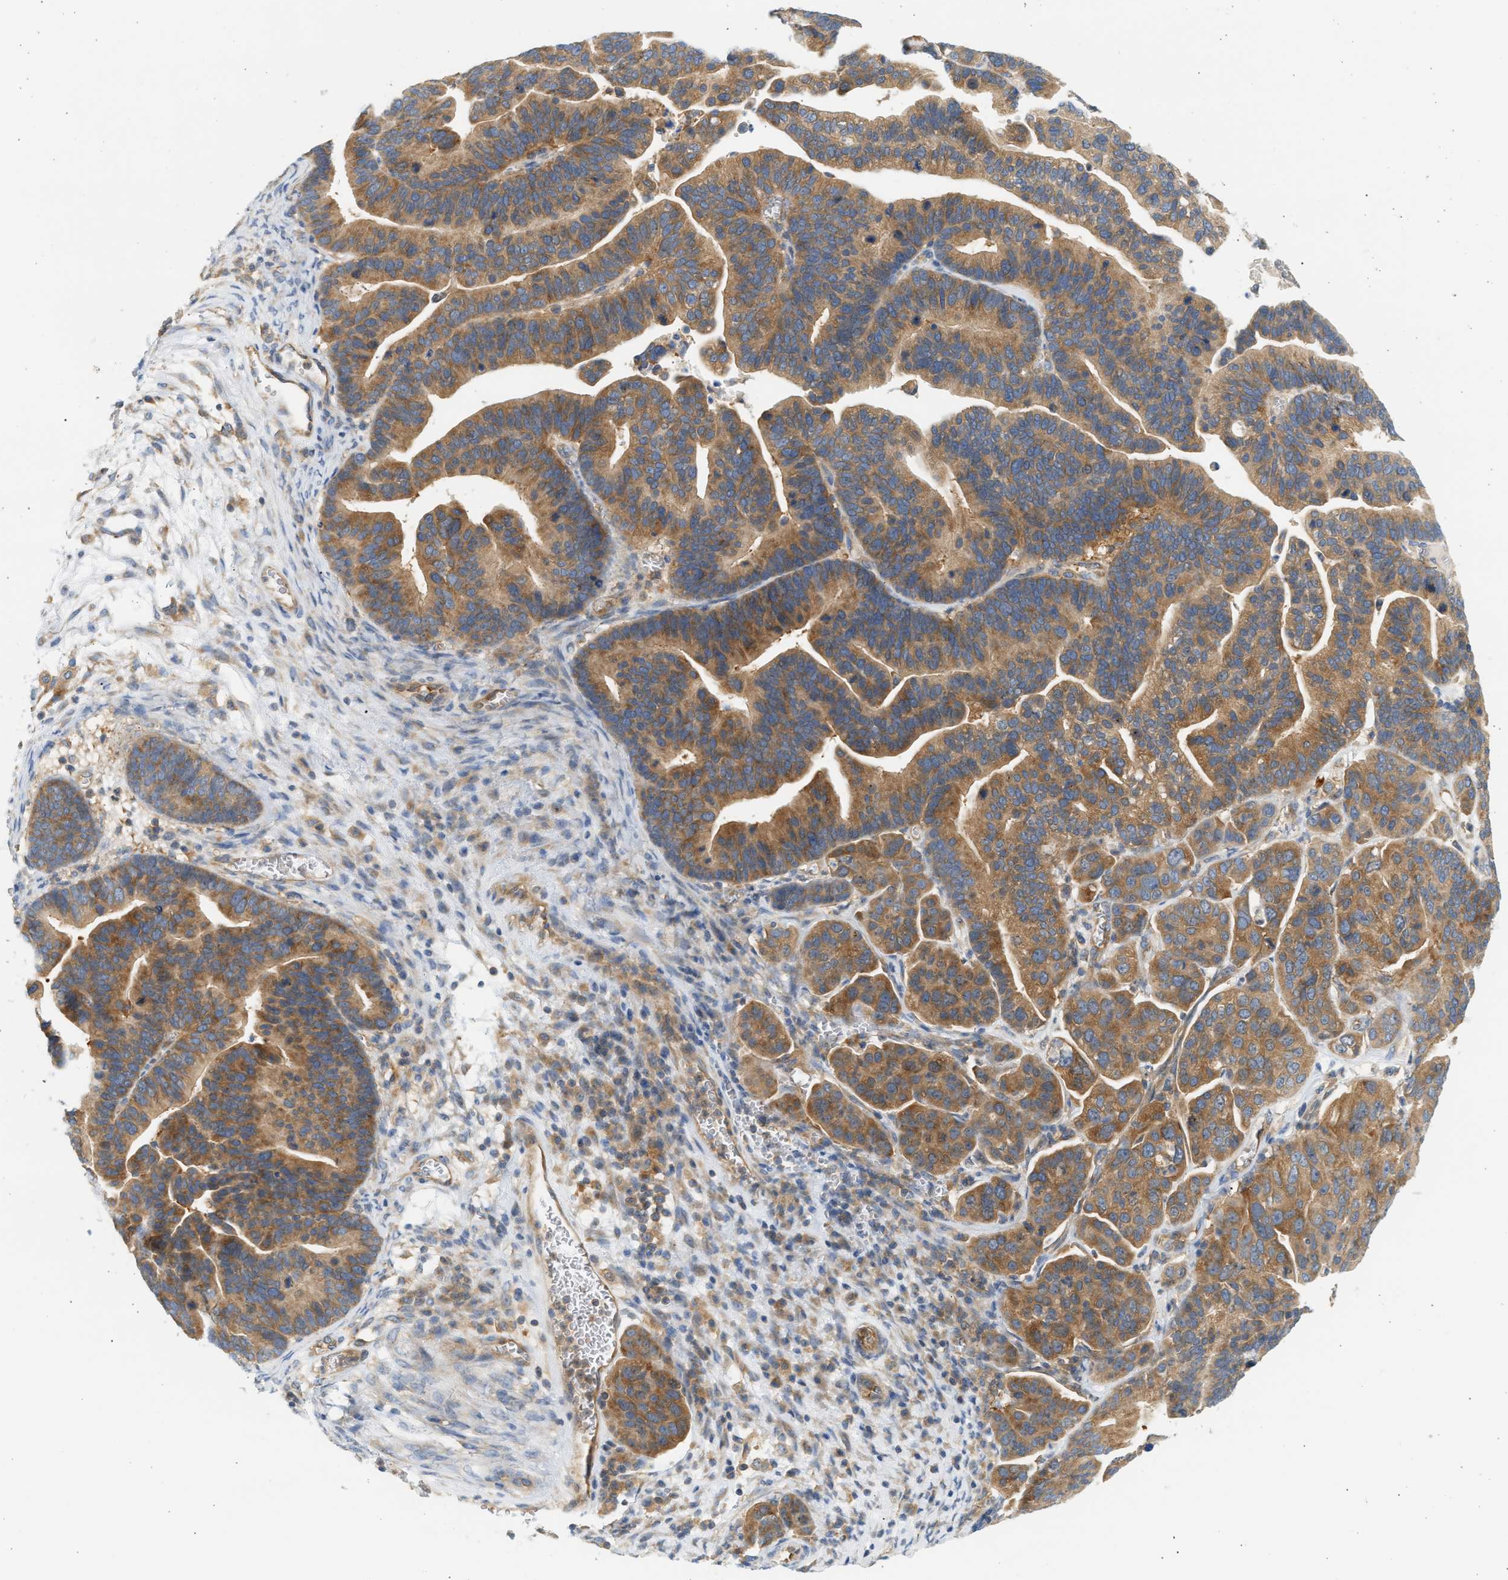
{"staining": {"intensity": "moderate", "quantity": ">75%", "location": "cytoplasmic/membranous"}, "tissue": "ovarian cancer", "cell_type": "Tumor cells", "image_type": "cancer", "snomed": [{"axis": "morphology", "description": "Cystadenocarcinoma, serous, NOS"}, {"axis": "topography", "description": "Ovary"}], "caption": "About >75% of tumor cells in serous cystadenocarcinoma (ovarian) reveal moderate cytoplasmic/membranous protein positivity as visualized by brown immunohistochemical staining.", "gene": "PAFAH1B1", "patient": {"sex": "female", "age": 56}}